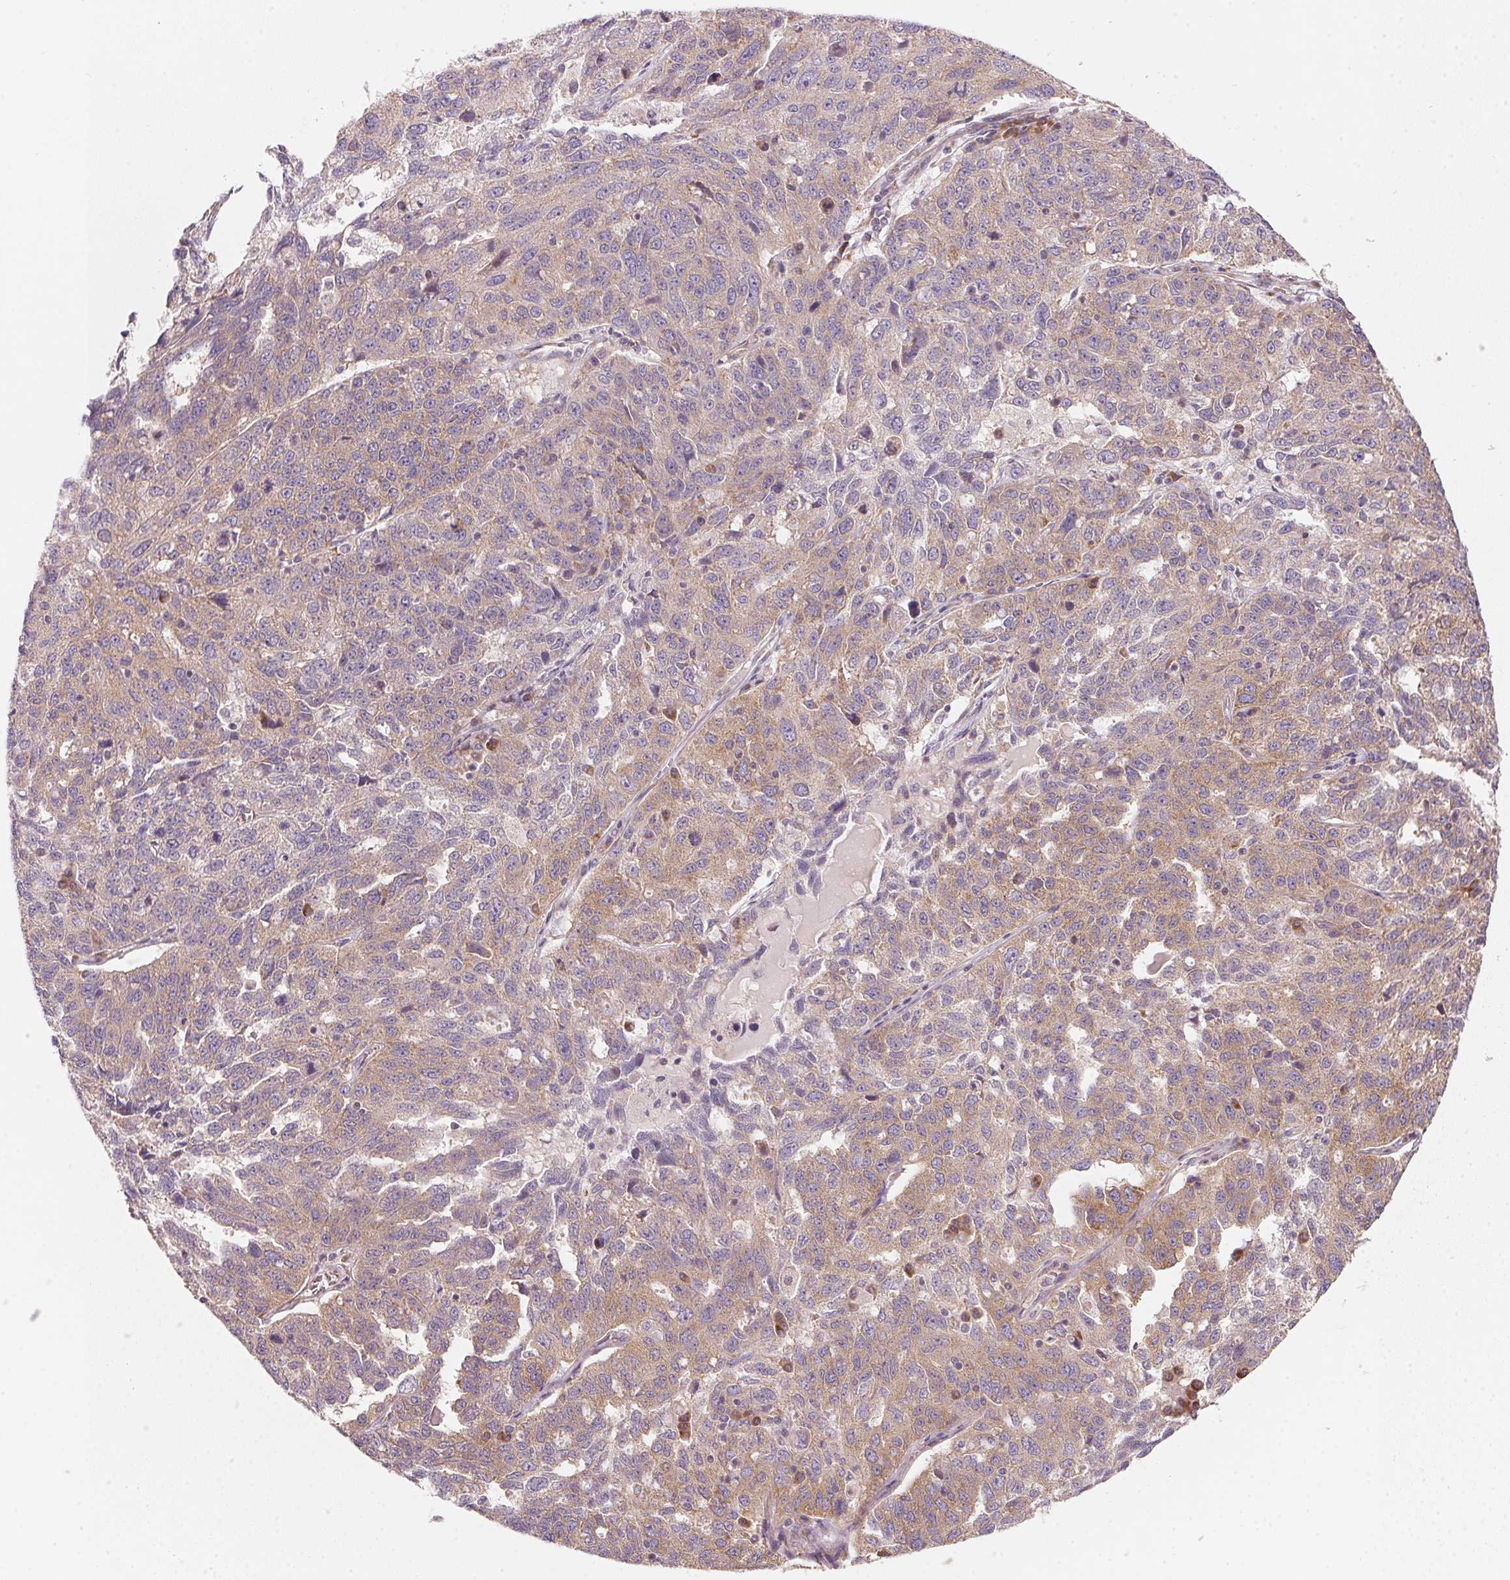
{"staining": {"intensity": "moderate", "quantity": "25%-75%", "location": "cytoplasmic/membranous"}, "tissue": "ovarian cancer", "cell_type": "Tumor cells", "image_type": "cancer", "snomed": [{"axis": "morphology", "description": "Cystadenocarcinoma, serous, NOS"}, {"axis": "topography", "description": "Ovary"}], "caption": "The histopathology image exhibits a brown stain indicating the presence of a protein in the cytoplasmic/membranous of tumor cells in serous cystadenocarcinoma (ovarian).", "gene": "BLOC1S2", "patient": {"sex": "female", "age": 71}}